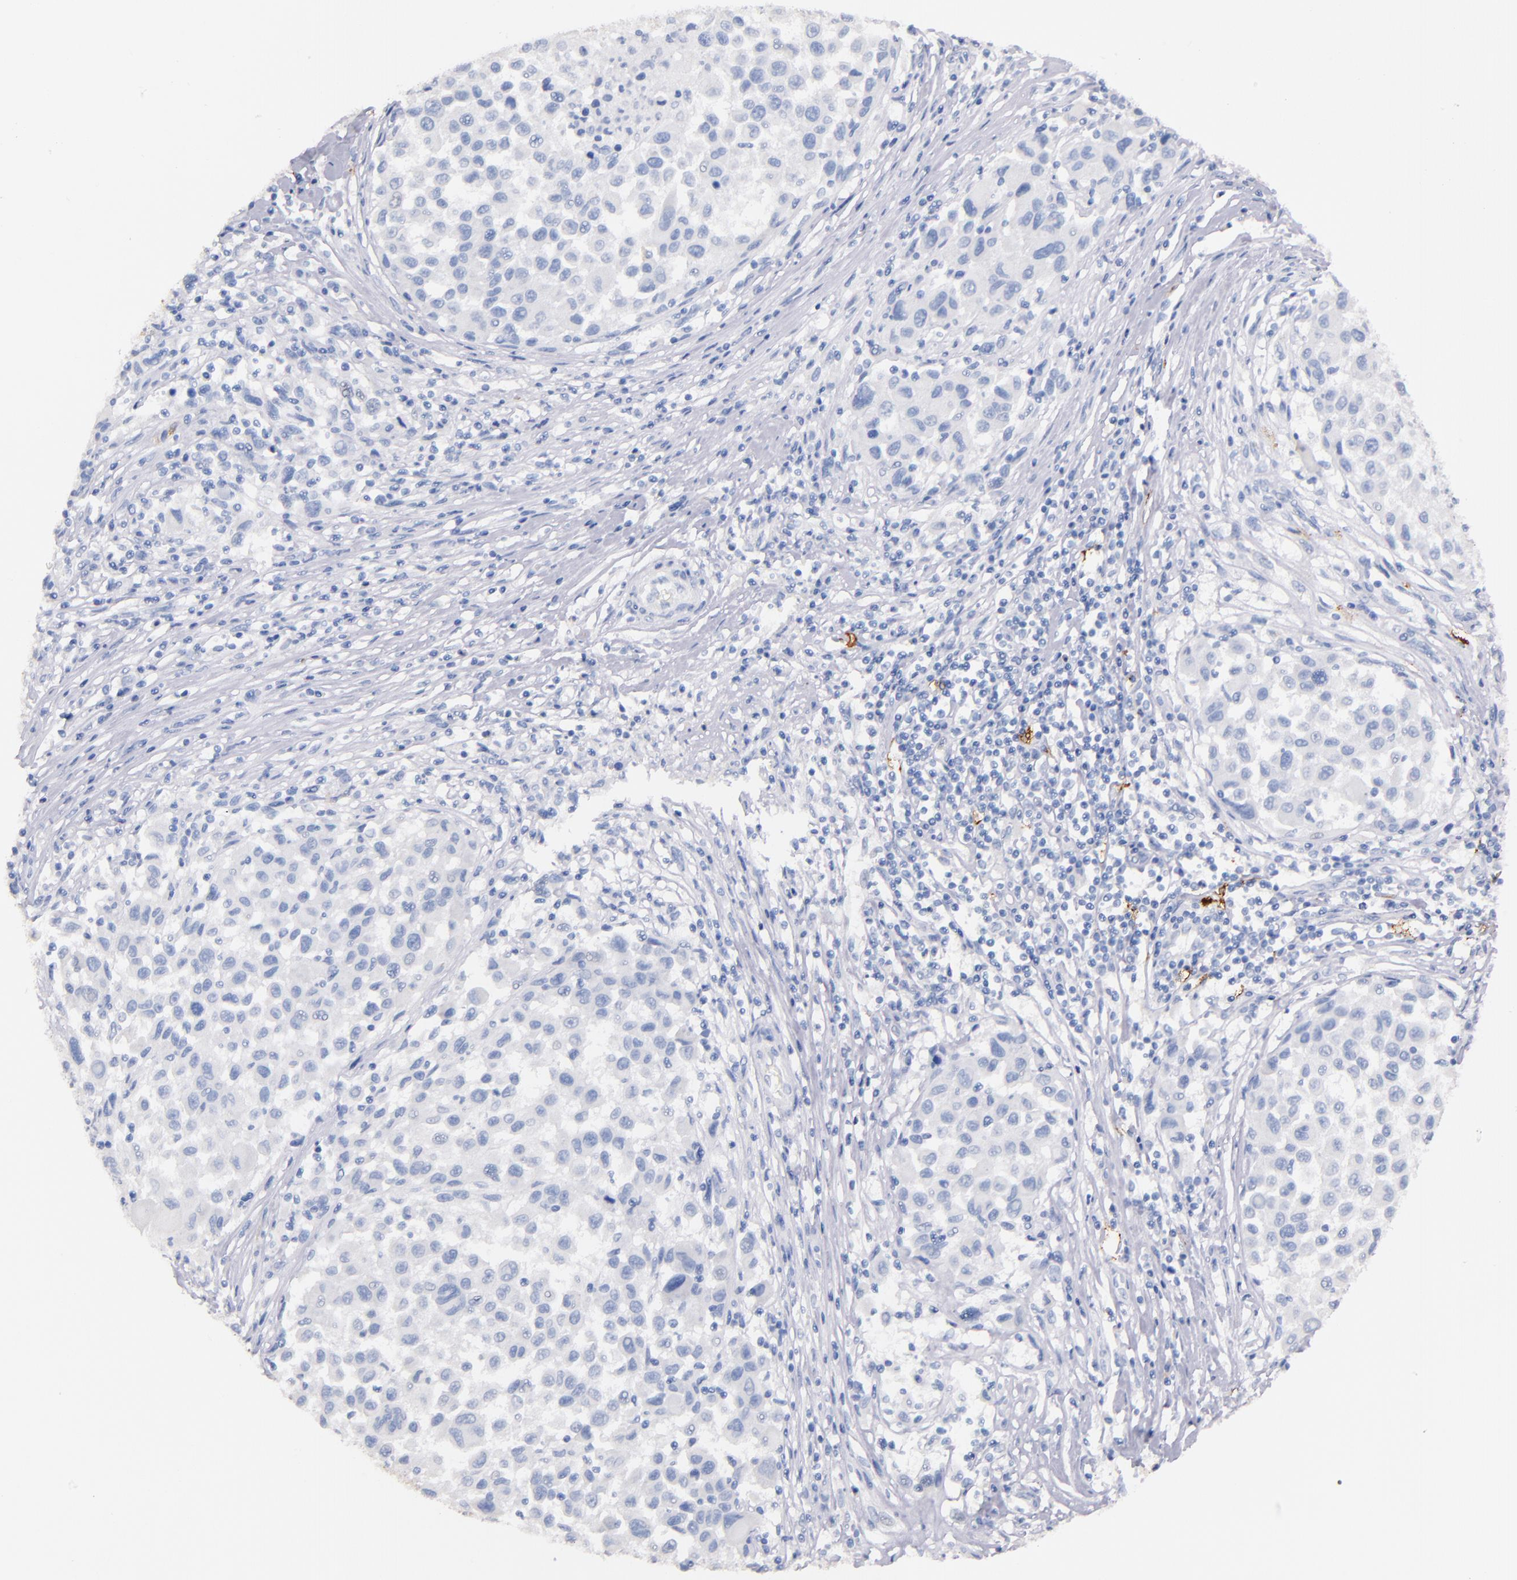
{"staining": {"intensity": "negative", "quantity": "none", "location": "none"}, "tissue": "melanoma", "cell_type": "Tumor cells", "image_type": "cancer", "snomed": [{"axis": "morphology", "description": "Malignant melanoma, Metastatic site"}, {"axis": "topography", "description": "Lymph node"}], "caption": "A high-resolution histopathology image shows immunohistochemistry (IHC) staining of malignant melanoma (metastatic site), which shows no significant staining in tumor cells.", "gene": "KIT", "patient": {"sex": "male", "age": 61}}